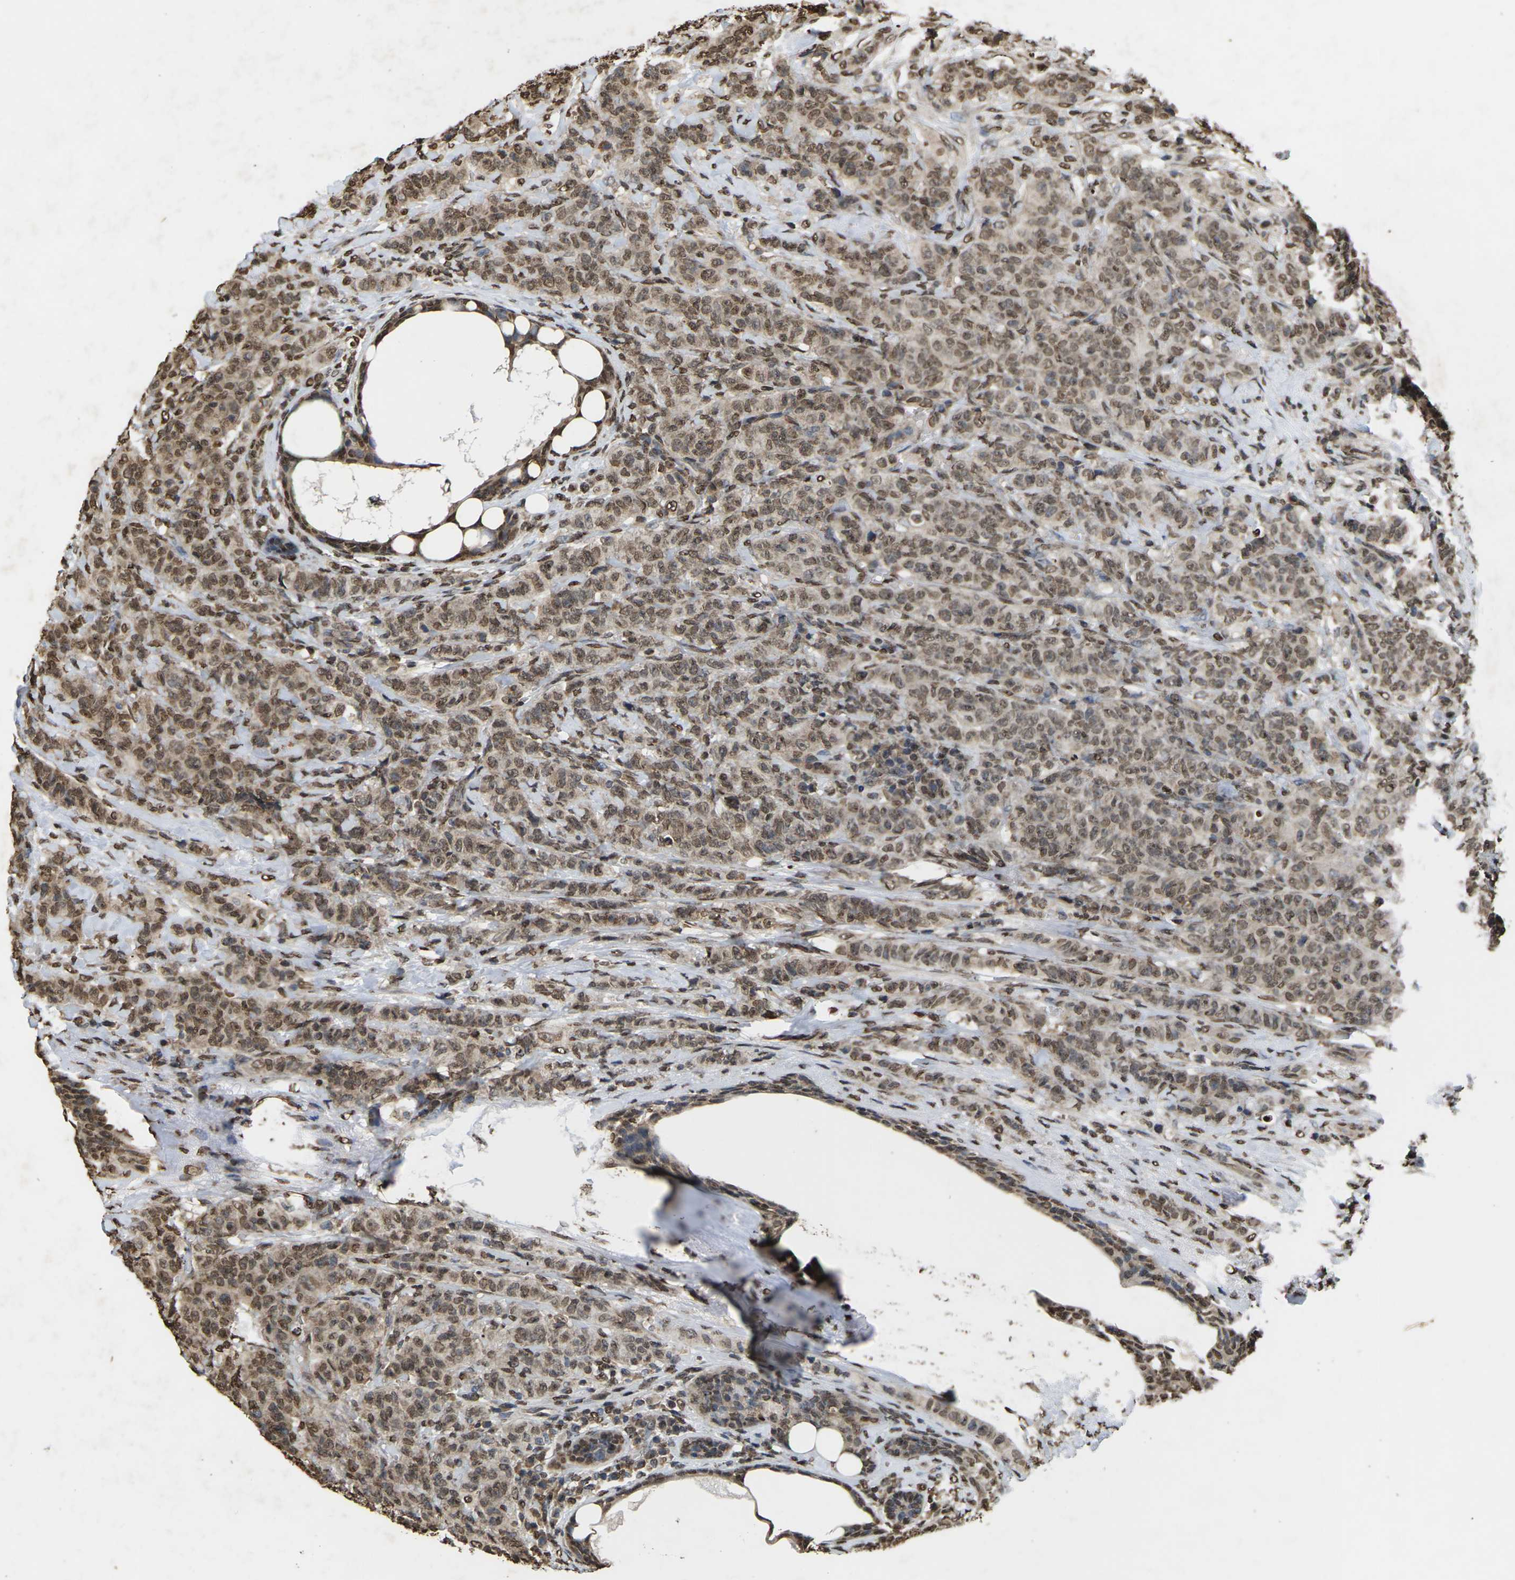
{"staining": {"intensity": "moderate", "quantity": ">75%", "location": "cytoplasmic/membranous,nuclear"}, "tissue": "breast cancer", "cell_type": "Tumor cells", "image_type": "cancer", "snomed": [{"axis": "morphology", "description": "Normal tissue, NOS"}, {"axis": "morphology", "description": "Duct carcinoma"}, {"axis": "topography", "description": "Breast"}], "caption": "The histopathology image displays a brown stain indicating the presence of a protein in the cytoplasmic/membranous and nuclear of tumor cells in breast infiltrating ductal carcinoma.", "gene": "EMSY", "patient": {"sex": "female", "age": 40}}